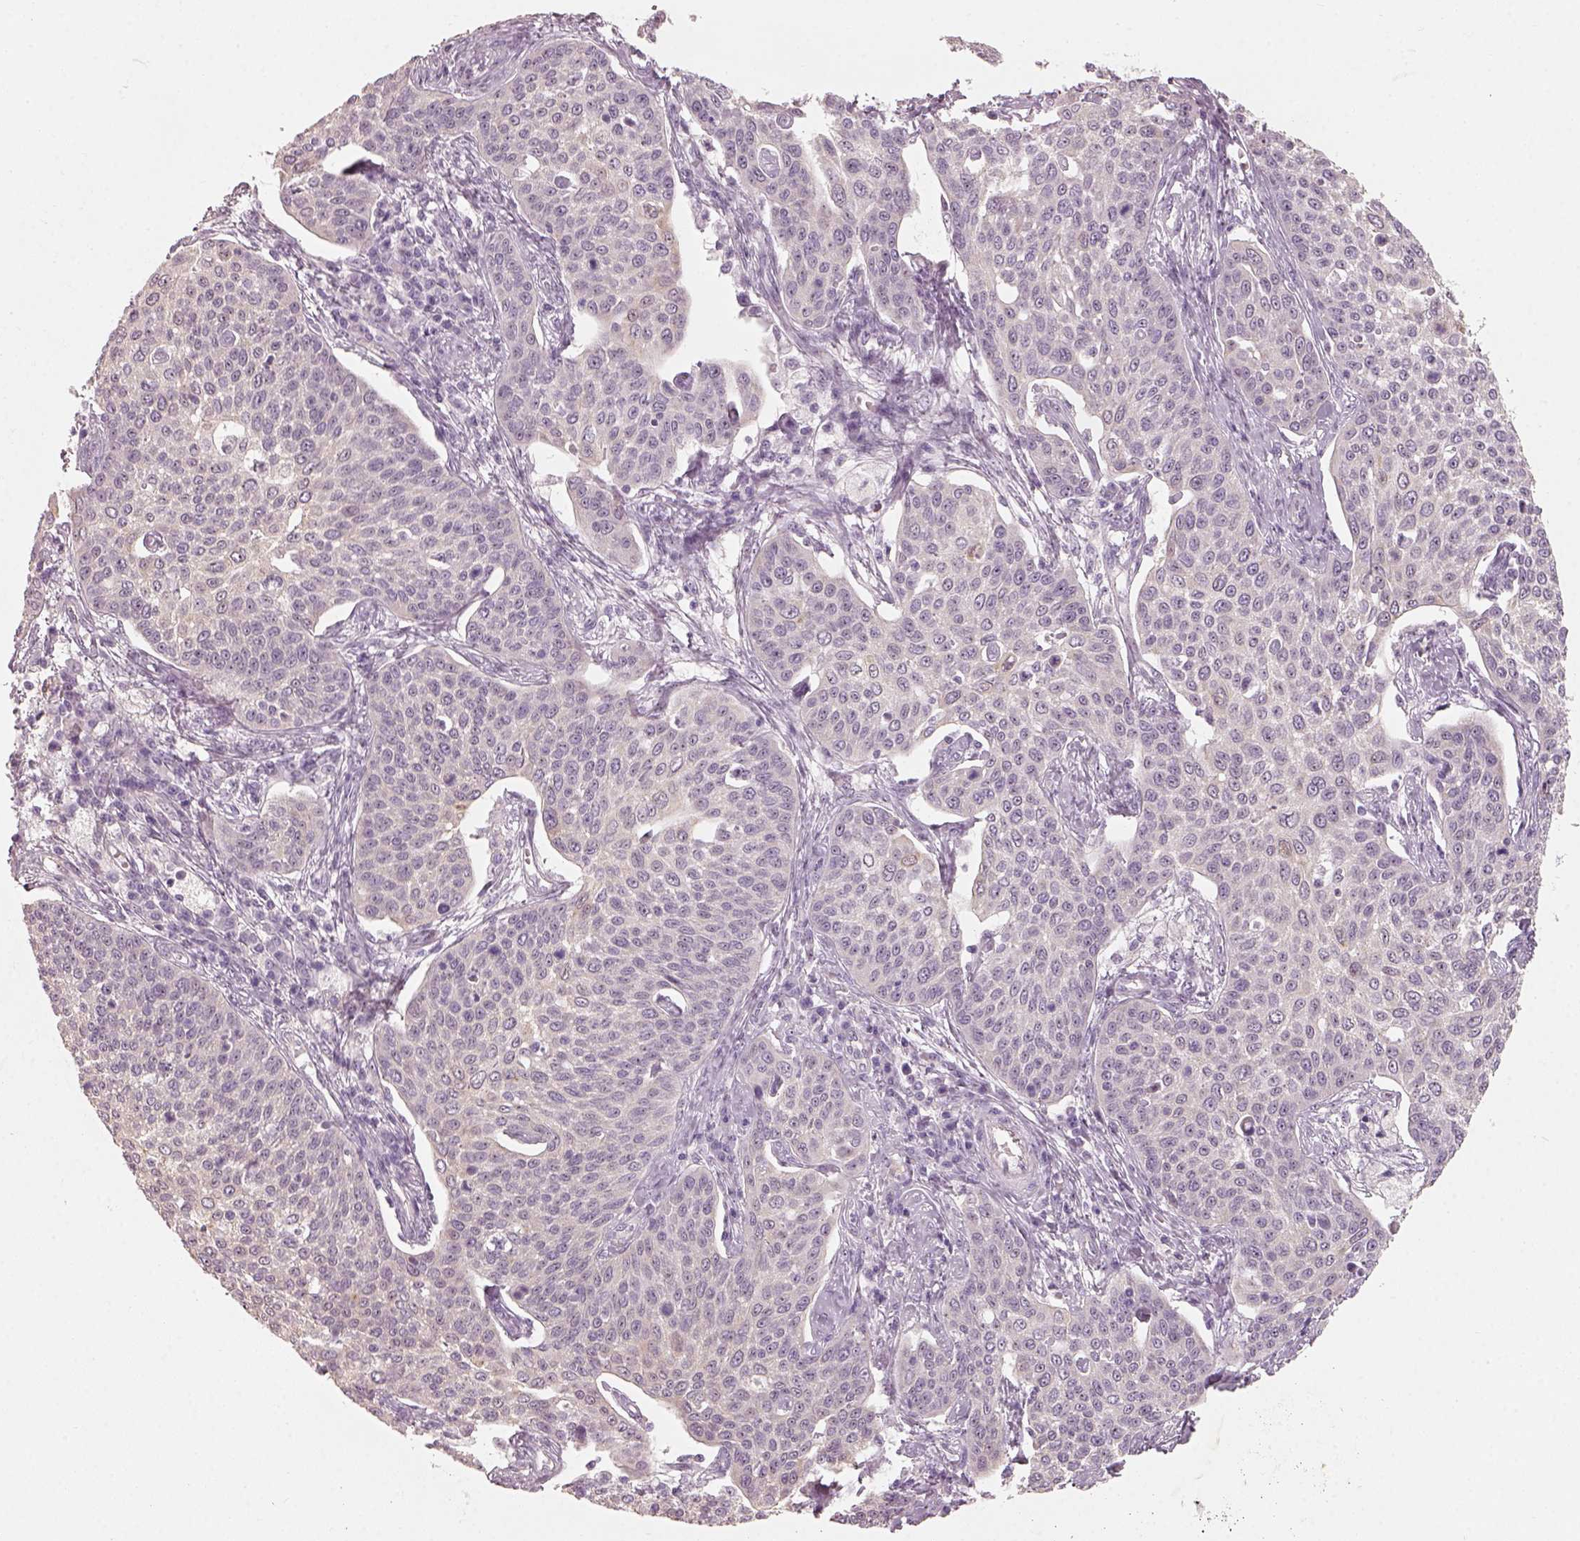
{"staining": {"intensity": "weak", "quantity": "<25%", "location": "cytoplasmic/membranous"}, "tissue": "cervical cancer", "cell_type": "Tumor cells", "image_type": "cancer", "snomed": [{"axis": "morphology", "description": "Squamous cell carcinoma, NOS"}, {"axis": "topography", "description": "Cervix"}], "caption": "High power microscopy image of an immunohistochemistry (IHC) micrograph of cervical cancer, revealing no significant positivity in tumor cells. The staining was performed using DAB (3,3'-diaminobenzidine) to visualize the protein expression in brown, while the nuclei were stained in blue with hematoxylin (Magnification: 20x).", "gene": "CDS1", "patient": {"sex": "female", "age": 34}}